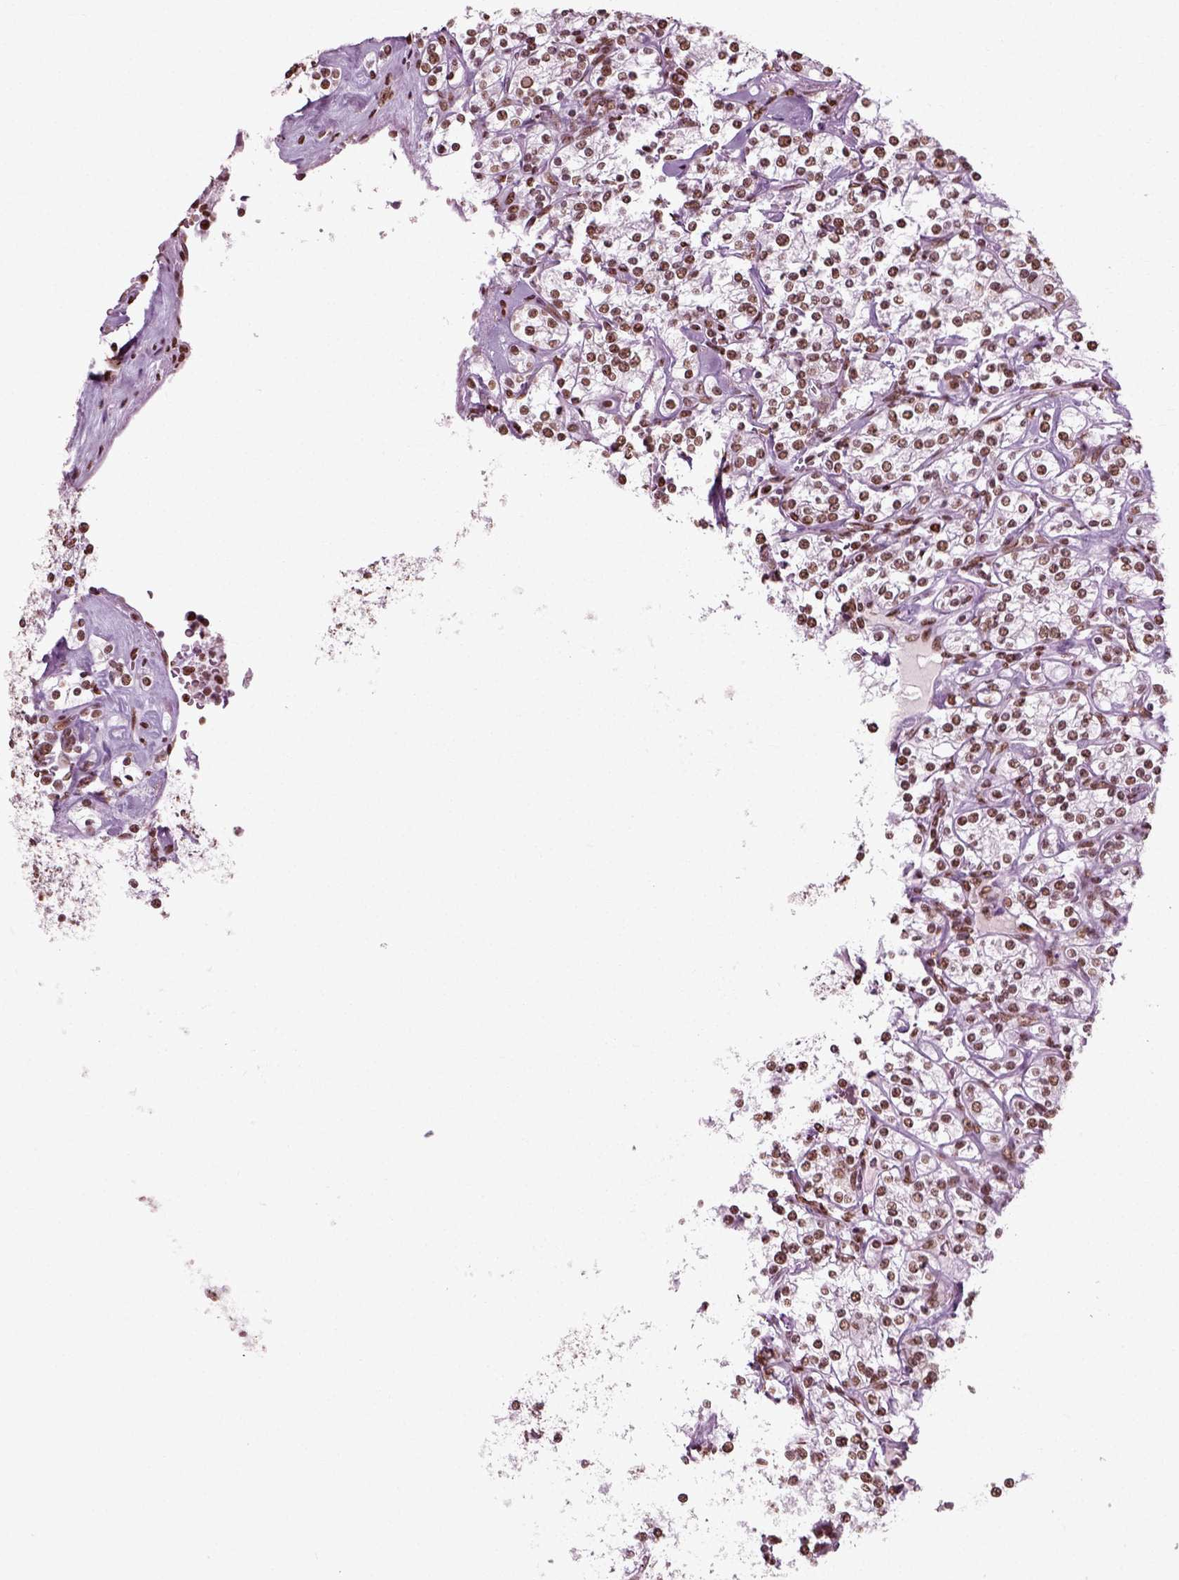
{"staining": {"intensity": "moderate", "quantity": ">75%", "location": "nuclear"}, "tissue": "renal cancer", "cell_type": "Tumor cells", "image_type": "cancer", "snomed": [{"axis": "morphology", "description": "Adenocarcinoma, NOS"}, {"axis": "topography", "description": "Kidney"}], "caption": "A high-resolution micrograph shows immunohistochemistry staining of adenocarcinoma (renal), which displays moderate nuclear positivity in about >75% of tumor cells. (DAB = brown stain, brightfield microscopy at high magnification).", "gene": "POLR1H", "patient": {"sex": "male", "age": 77}}